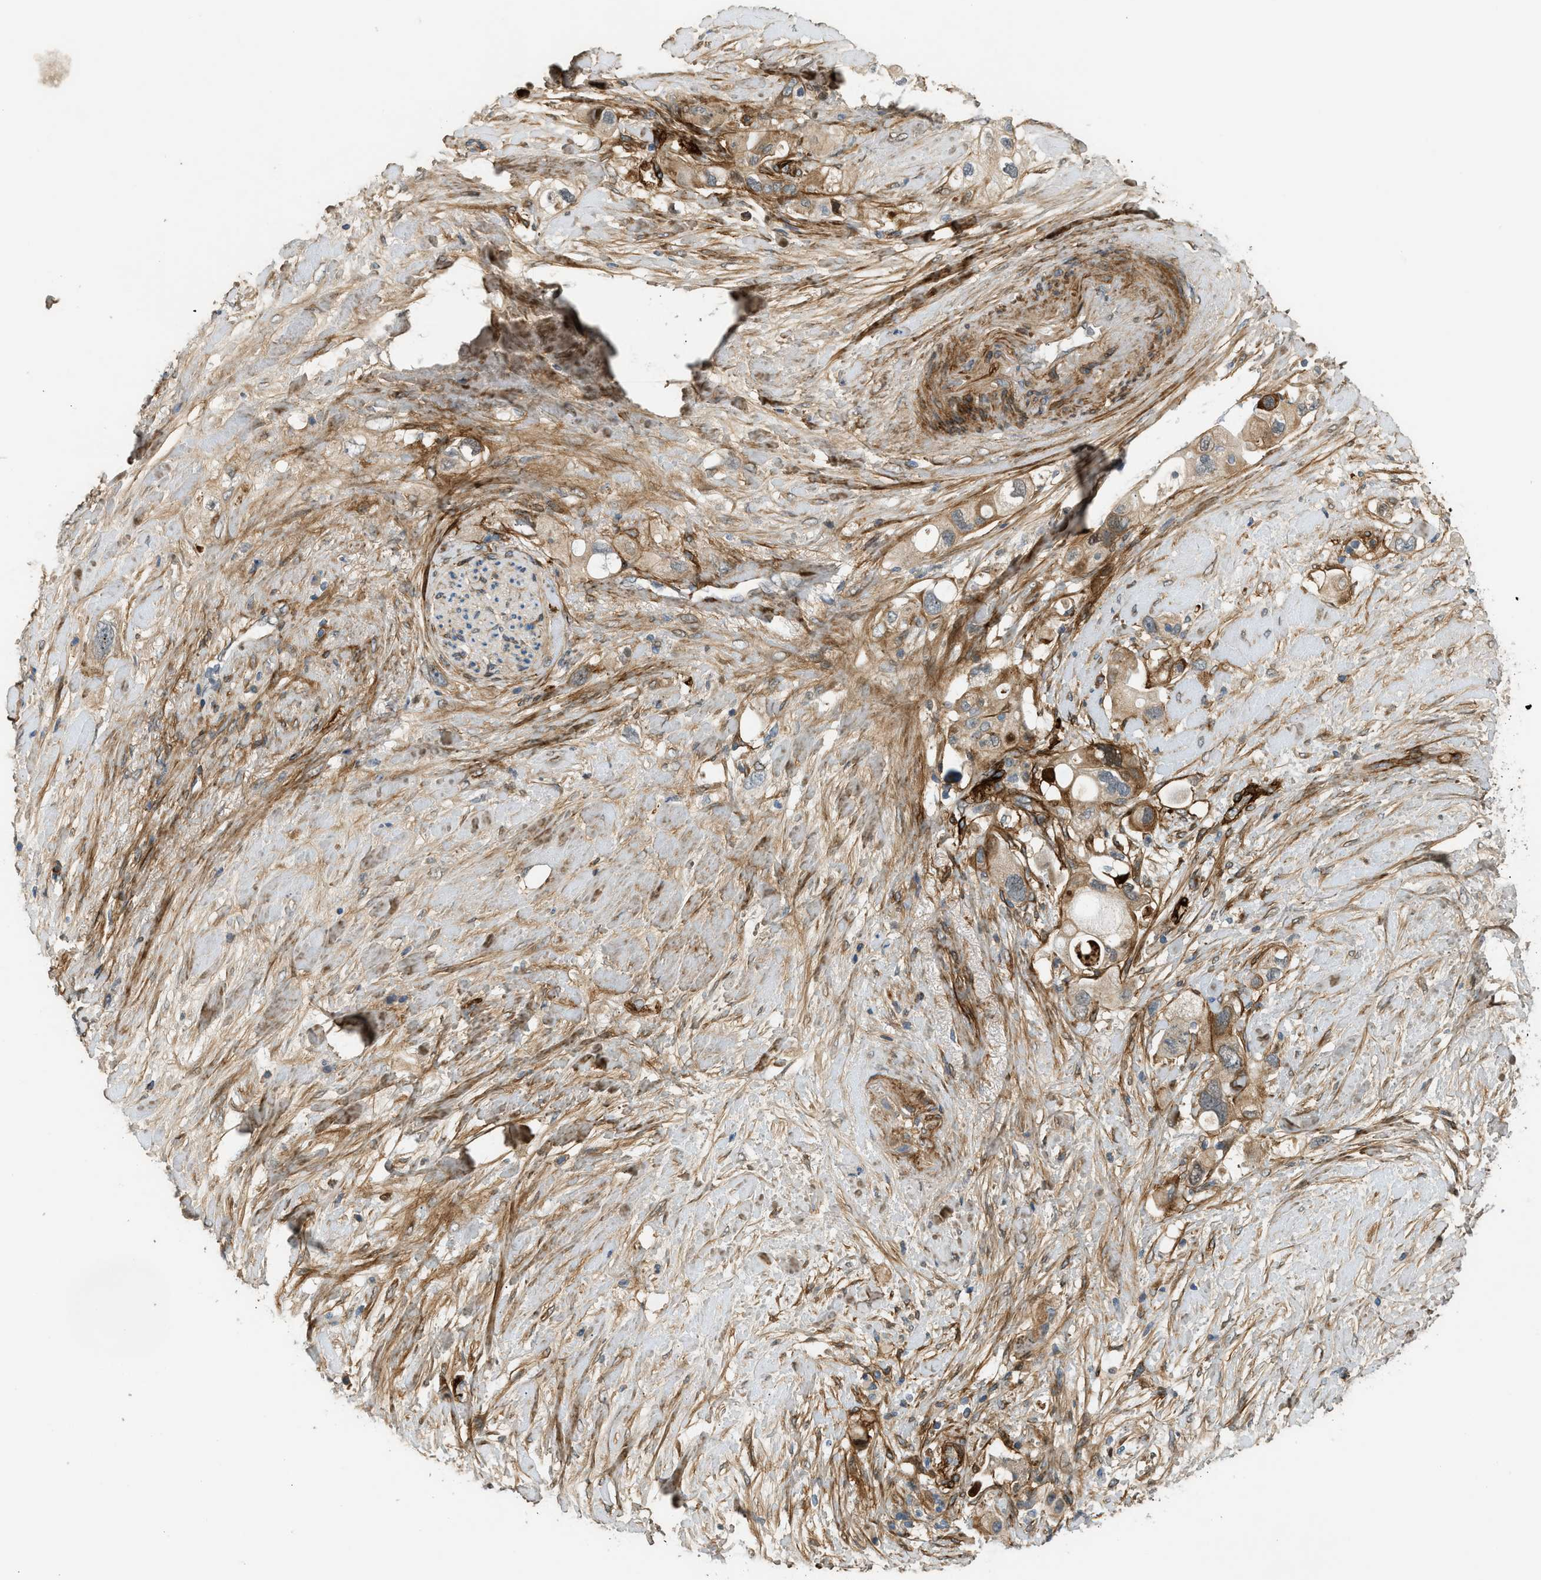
{"staining": {"intensity": "moderate", "quantity": ">75%", "location": "cytoplasmic/membranous"}, "tissue": "pancreatic cancer", "cell_type": "Tumor cells", "image_type": "cancer", "snomed": [{"axis": "morphology", "description": "Adenocarcinoma, NOS"}, {"axis": "topography", "description": "Pancreas"}], "caption": "Pancreatic cancer (adenocarcinoma) tissue exhibits moderate cytoplasmic/membranous staining in approximately >75% of tumor cells", "gene": "EDNRA", "patient": {"sex": "female", "age": 56}}